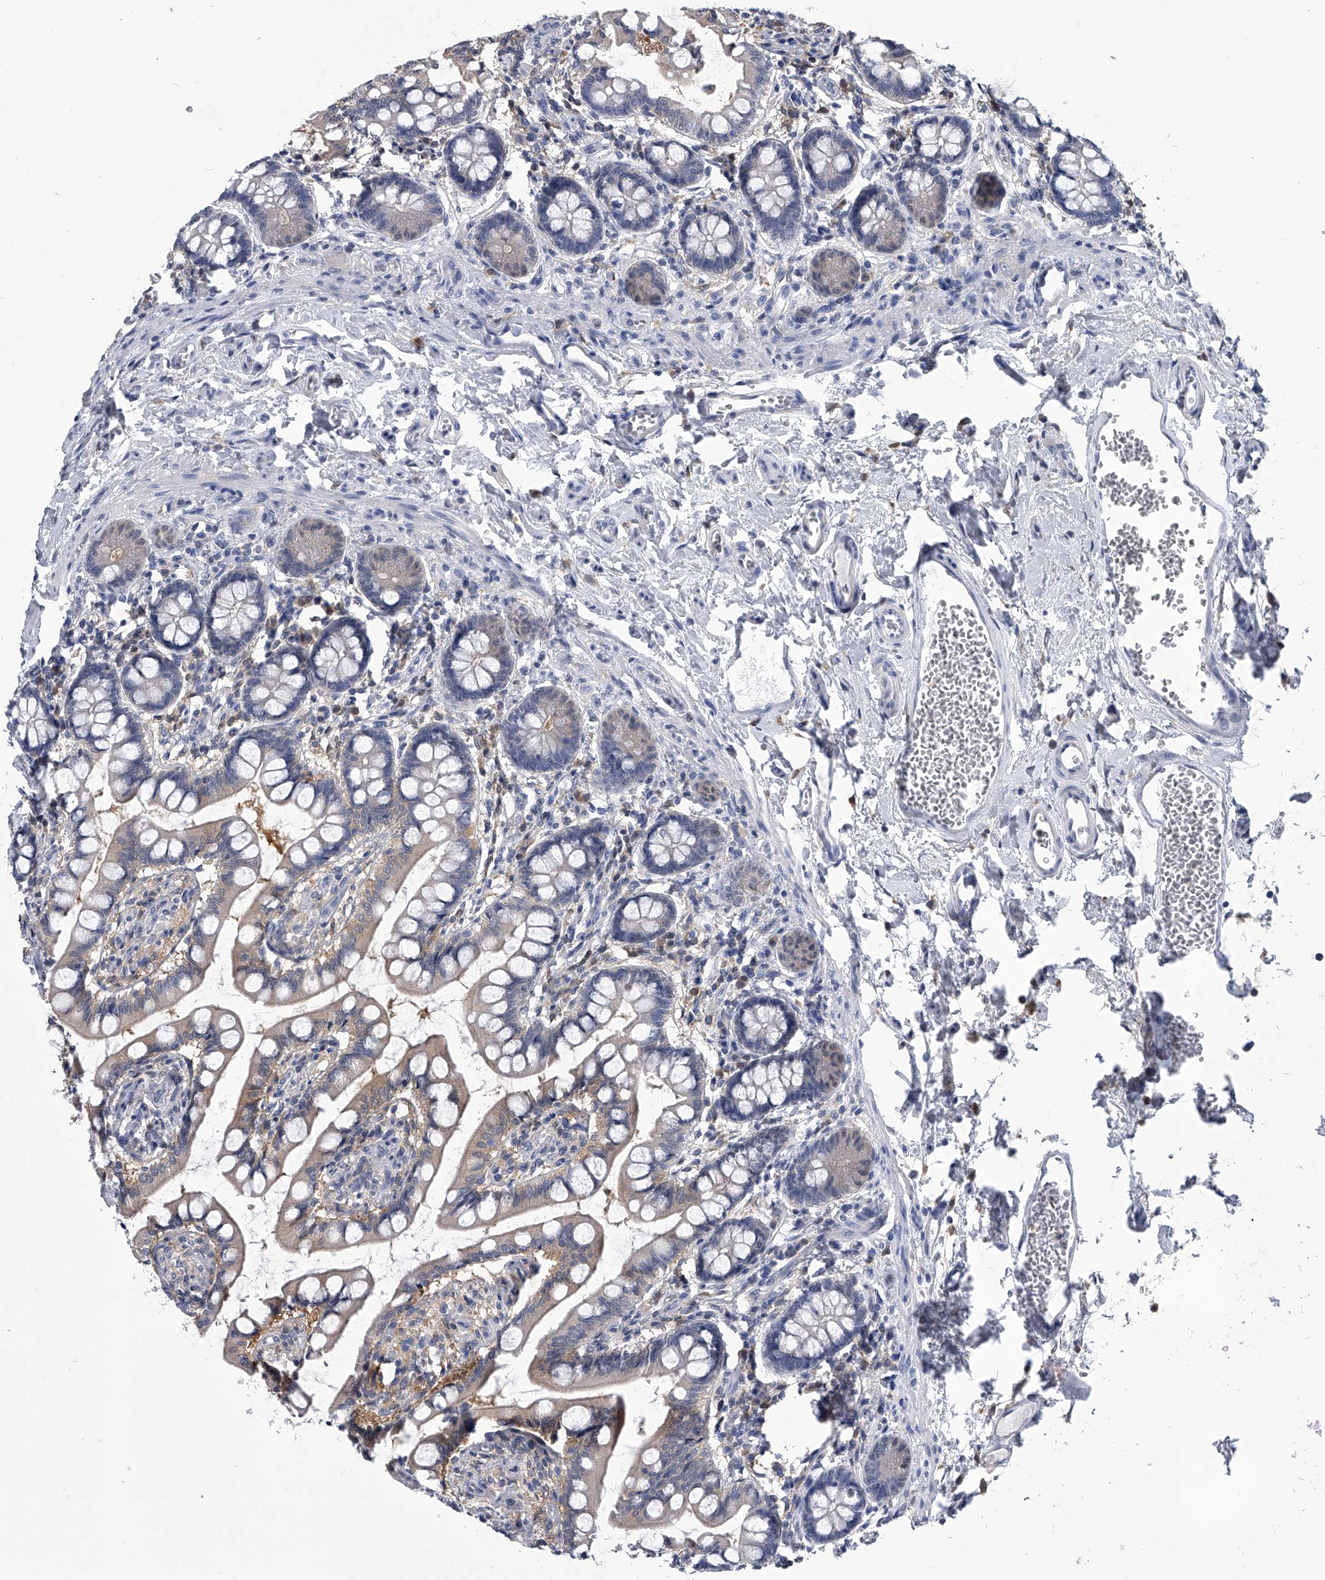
{"staining": {"intensity": "negative", "quantity": "none", "location": "none"}, "tissue": "small intestine", "cell_type": "Glandular cells", "image_type": "normal", "snomed": [{"axis": "morphology", "description": "Normal tissue, NOS"}, {"axis": "topography", "description": "Small intestine"}], "caption": "Small intestine was stained to show a protein in brown. There is no significant positivity in glandular cells. (Stains: DAB (3,3'-diaminobenzidine) IHC with hematoxylin counter stain, Microscopy: brightfield microscopy at high magnification).", "gene": "PDXK", "patient": {"sex": "male", "age": 52}}